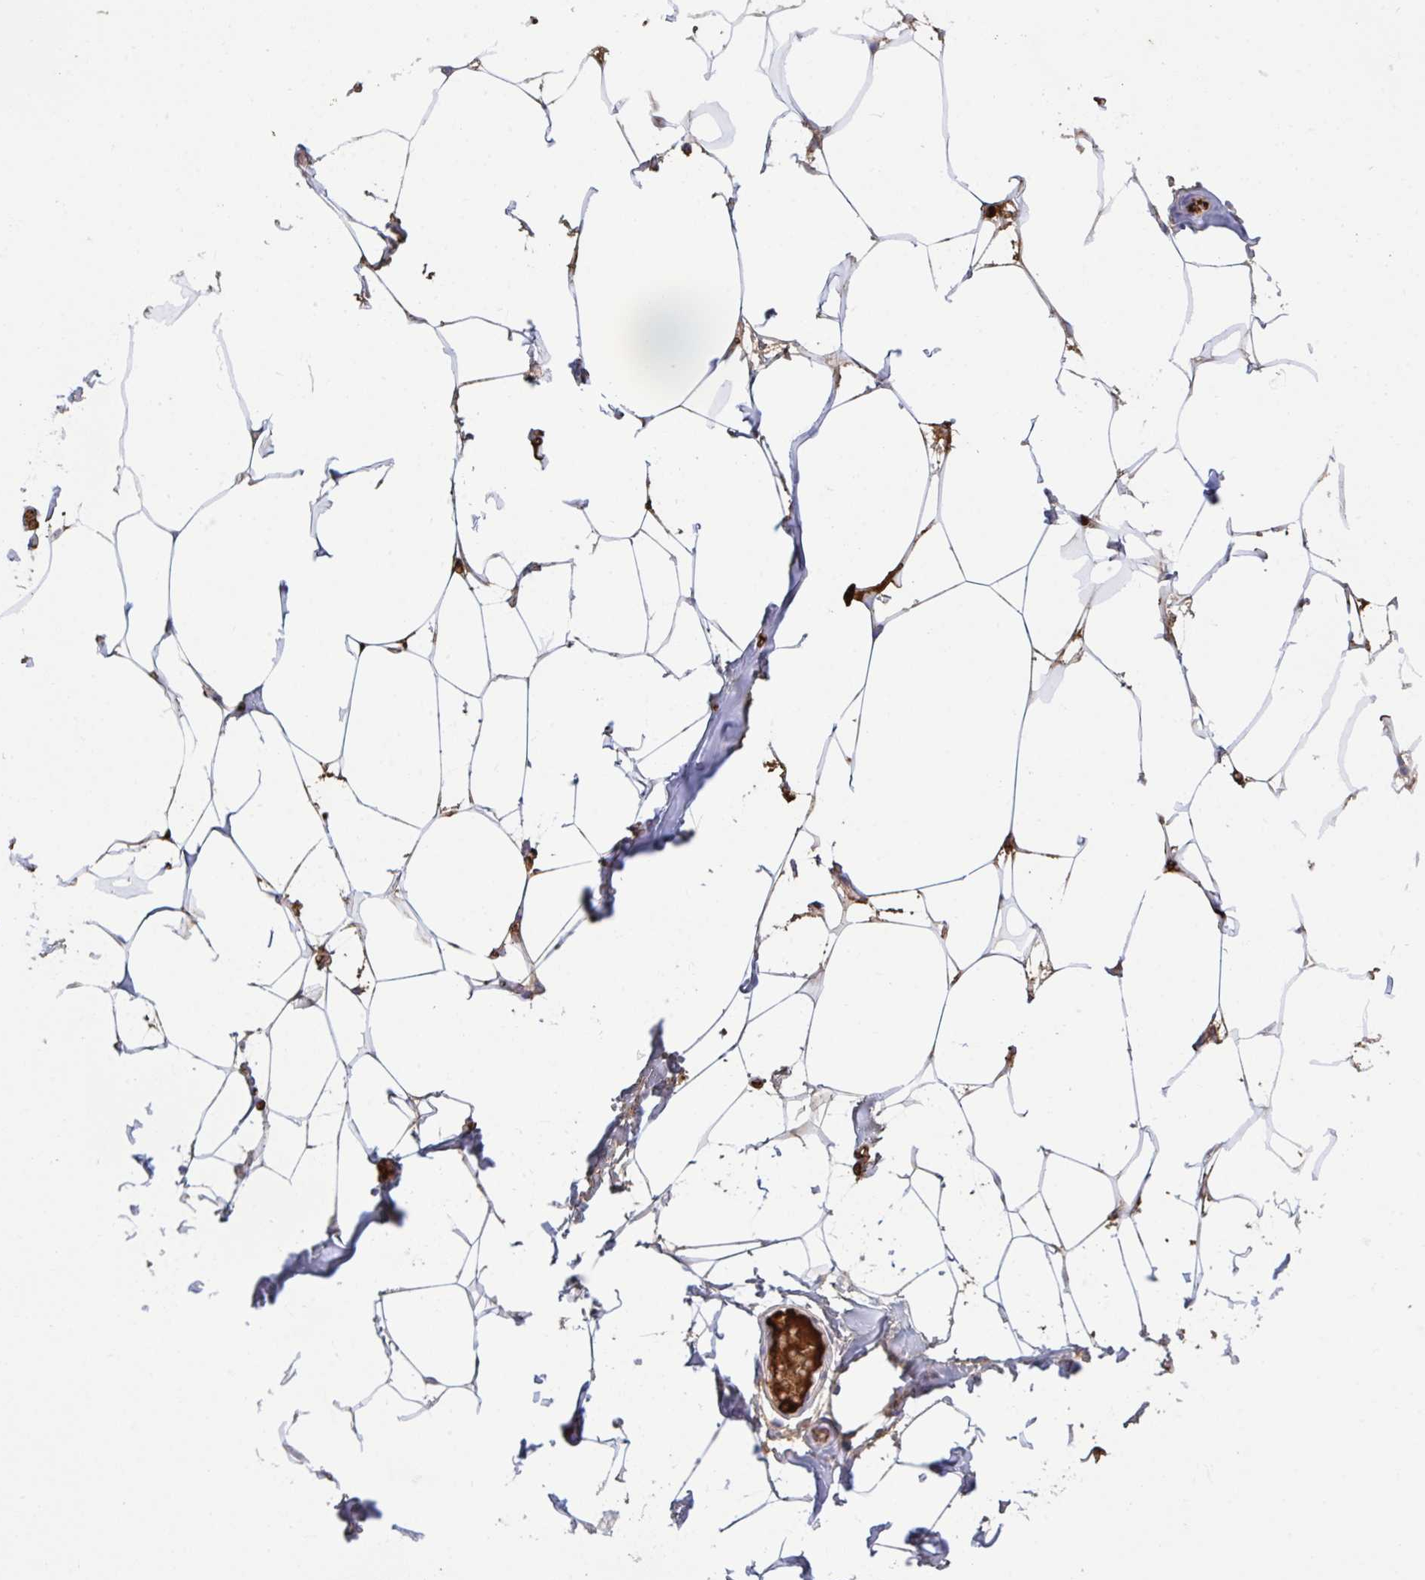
{"staining": {"intensity": "negative", "quantity": "none", "location": "none"}, "tissue": "breast", "cell_type": "Adipocytes", "image_type": "normal", "snomed": [{"axis": "morphology", "description": "Normal tissue, NOS"}, {"axis": "topography", "description": "Breast"}], "caption": "This is an immunohistochemistry histopathology image of unremarkable breast. There is no expression in adipocytes.", "gene": "IL1R1", "patient": {"sex": "female", "age": 32}}